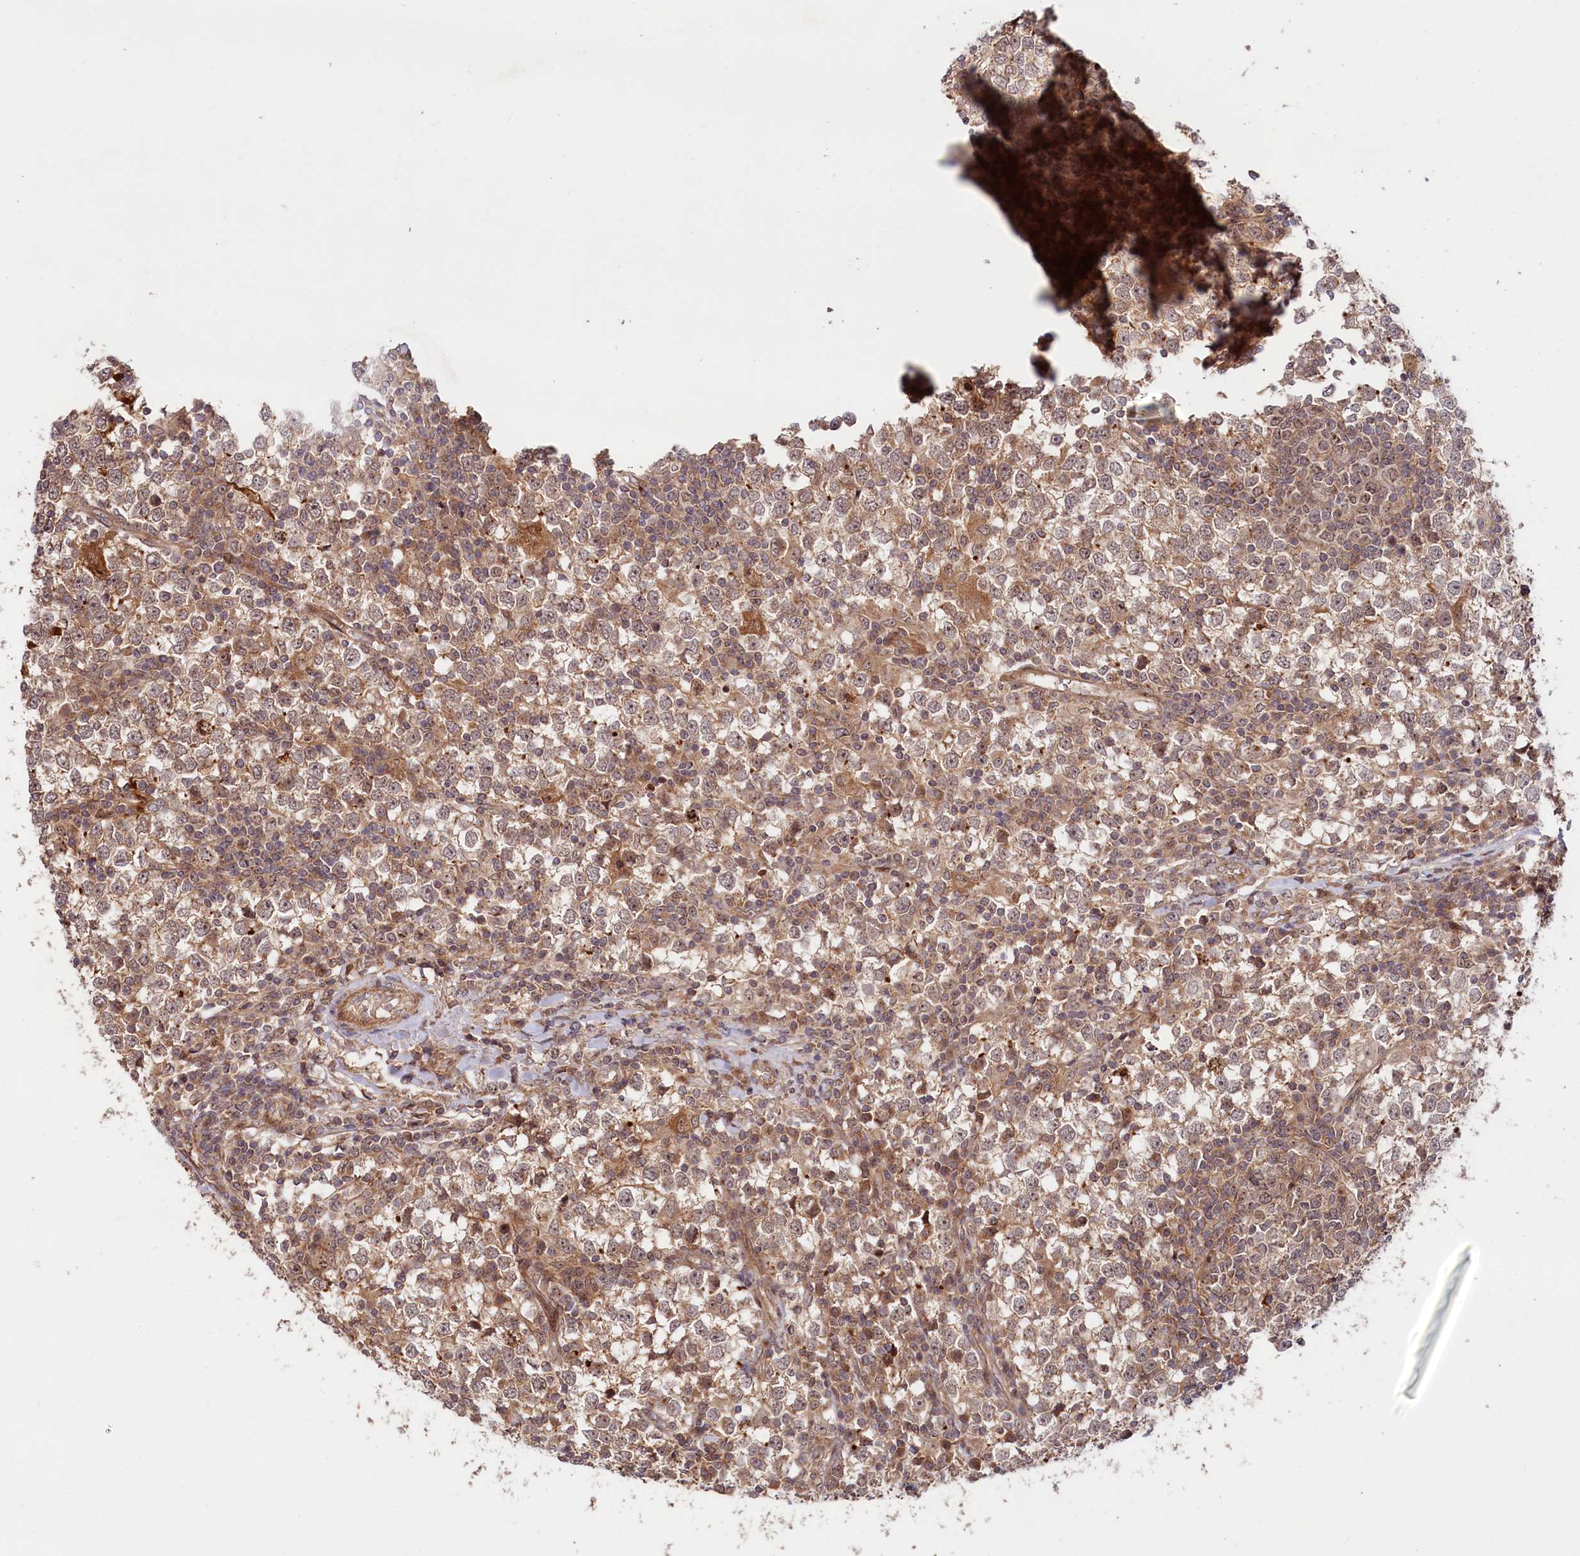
{"staining": {"intensity": "weak", "quantity": ">75%", "location": "cytoplasmic/membranous"}, "tissue": "testis cancer", "cell_type": "Tumor cells", "image_type": "cancer", "snomed": [{"axis": "morphology", "description": "Seminoma, NOS"}, {"axis": "topography", "description": "Testis"}], "caption": "IHC (DAB) staining of testis cancer (seminoma) demonstrates weak cytoplasmic/membranous protein staining in approximately >75% of tumor cells.", "gene": "NEDD1", "patient": {"sex": "male", "age": 65}}